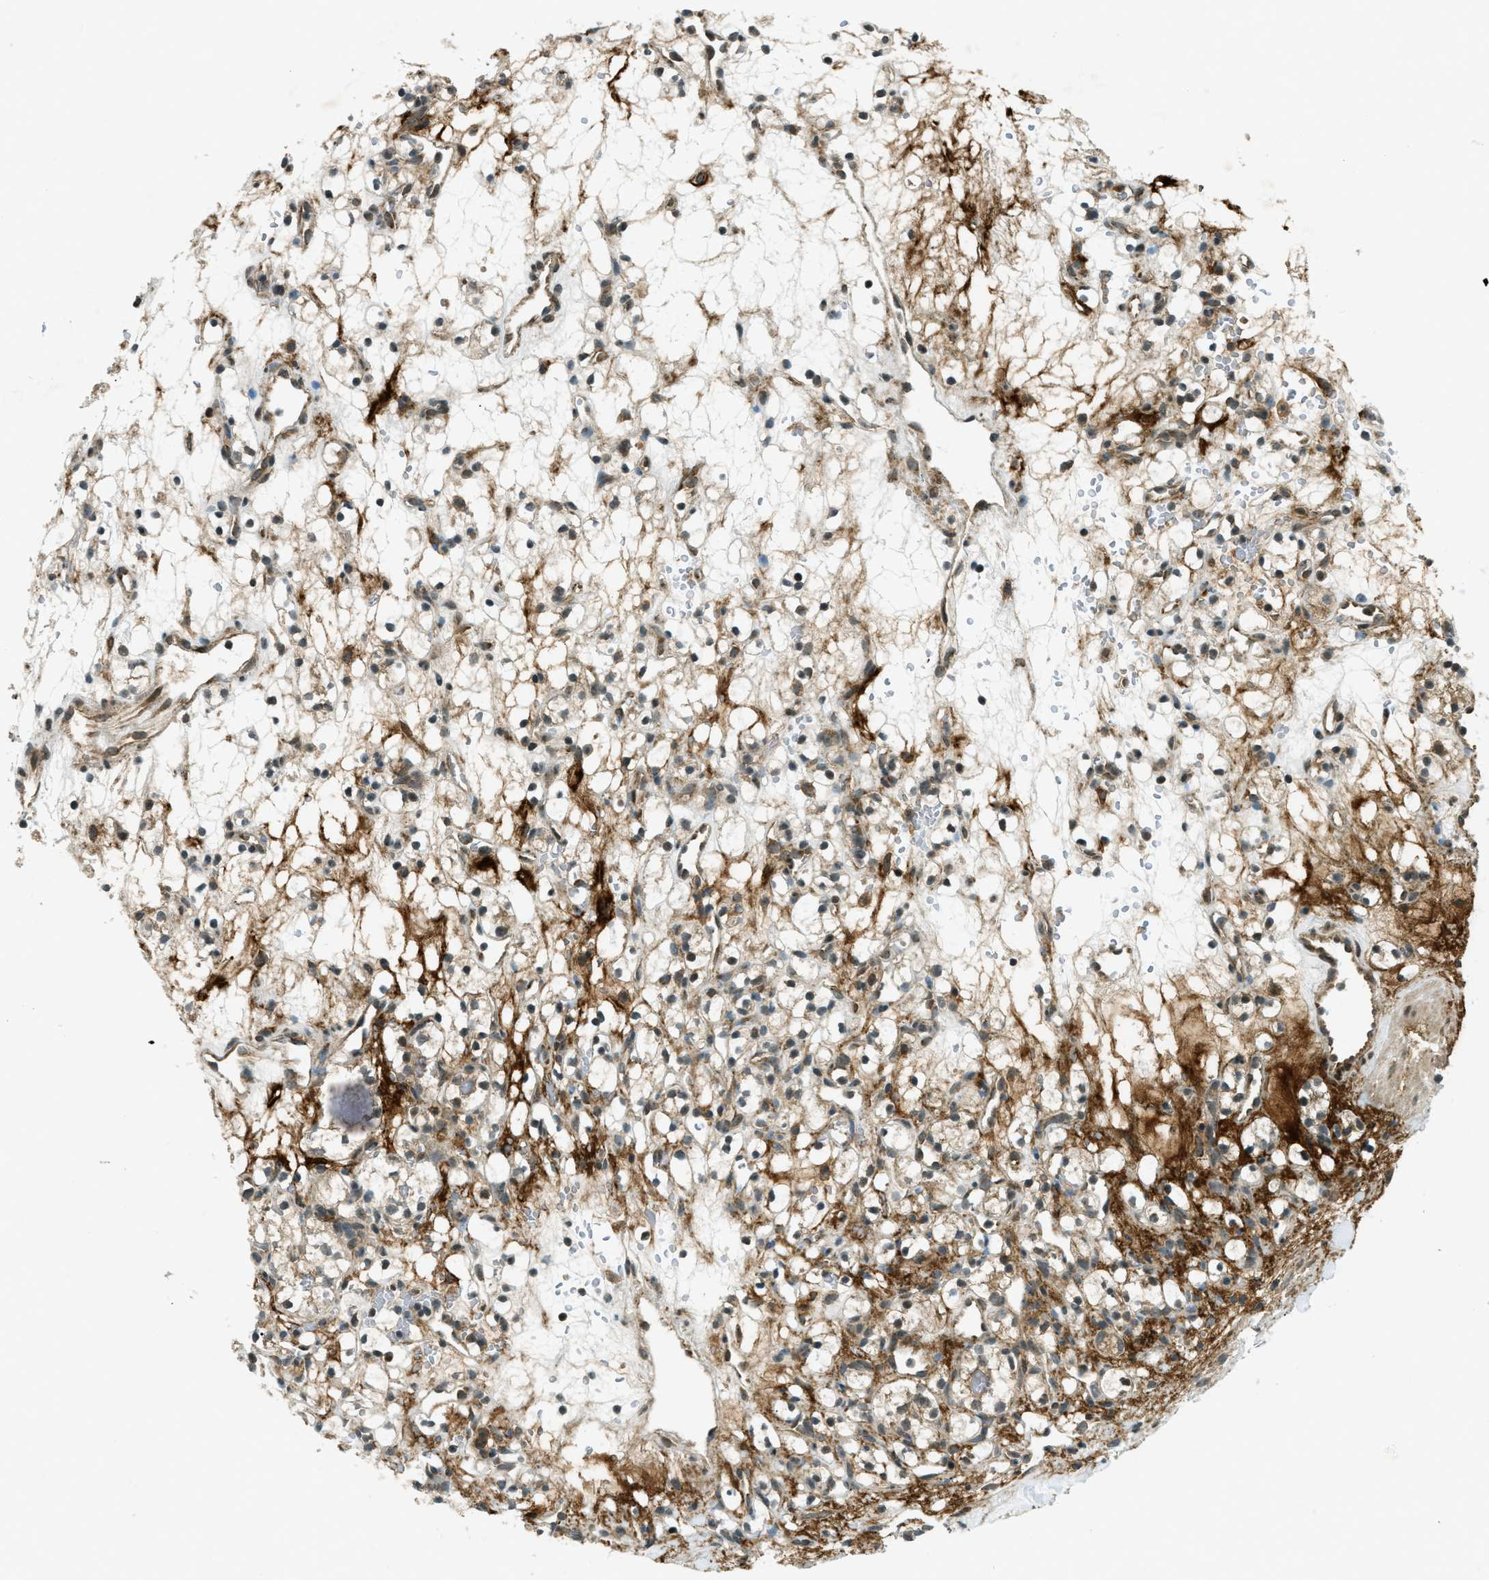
{"staining": {"intensity": "strong", "quantity": "<25%", "location": "cytoplasmic/membranous"}, "tissue": "renal cancer", "cell_type": "Tumor cells", "image_type": "cancer", "snomed": [{"axis": "morphology", "description": "Adenocarcinoma, NOS"}, {"axis": "topography", "description": "Kidney"}], "caption": "Immunohistochemical staining of adenocarcinoma (renal) exhibits medium levels of strong cytoplasmic/membranous expression in about <25% of tumor cells.", "gene": "EIF2AK3", "patient": {"sex": "female", "age": 60}}